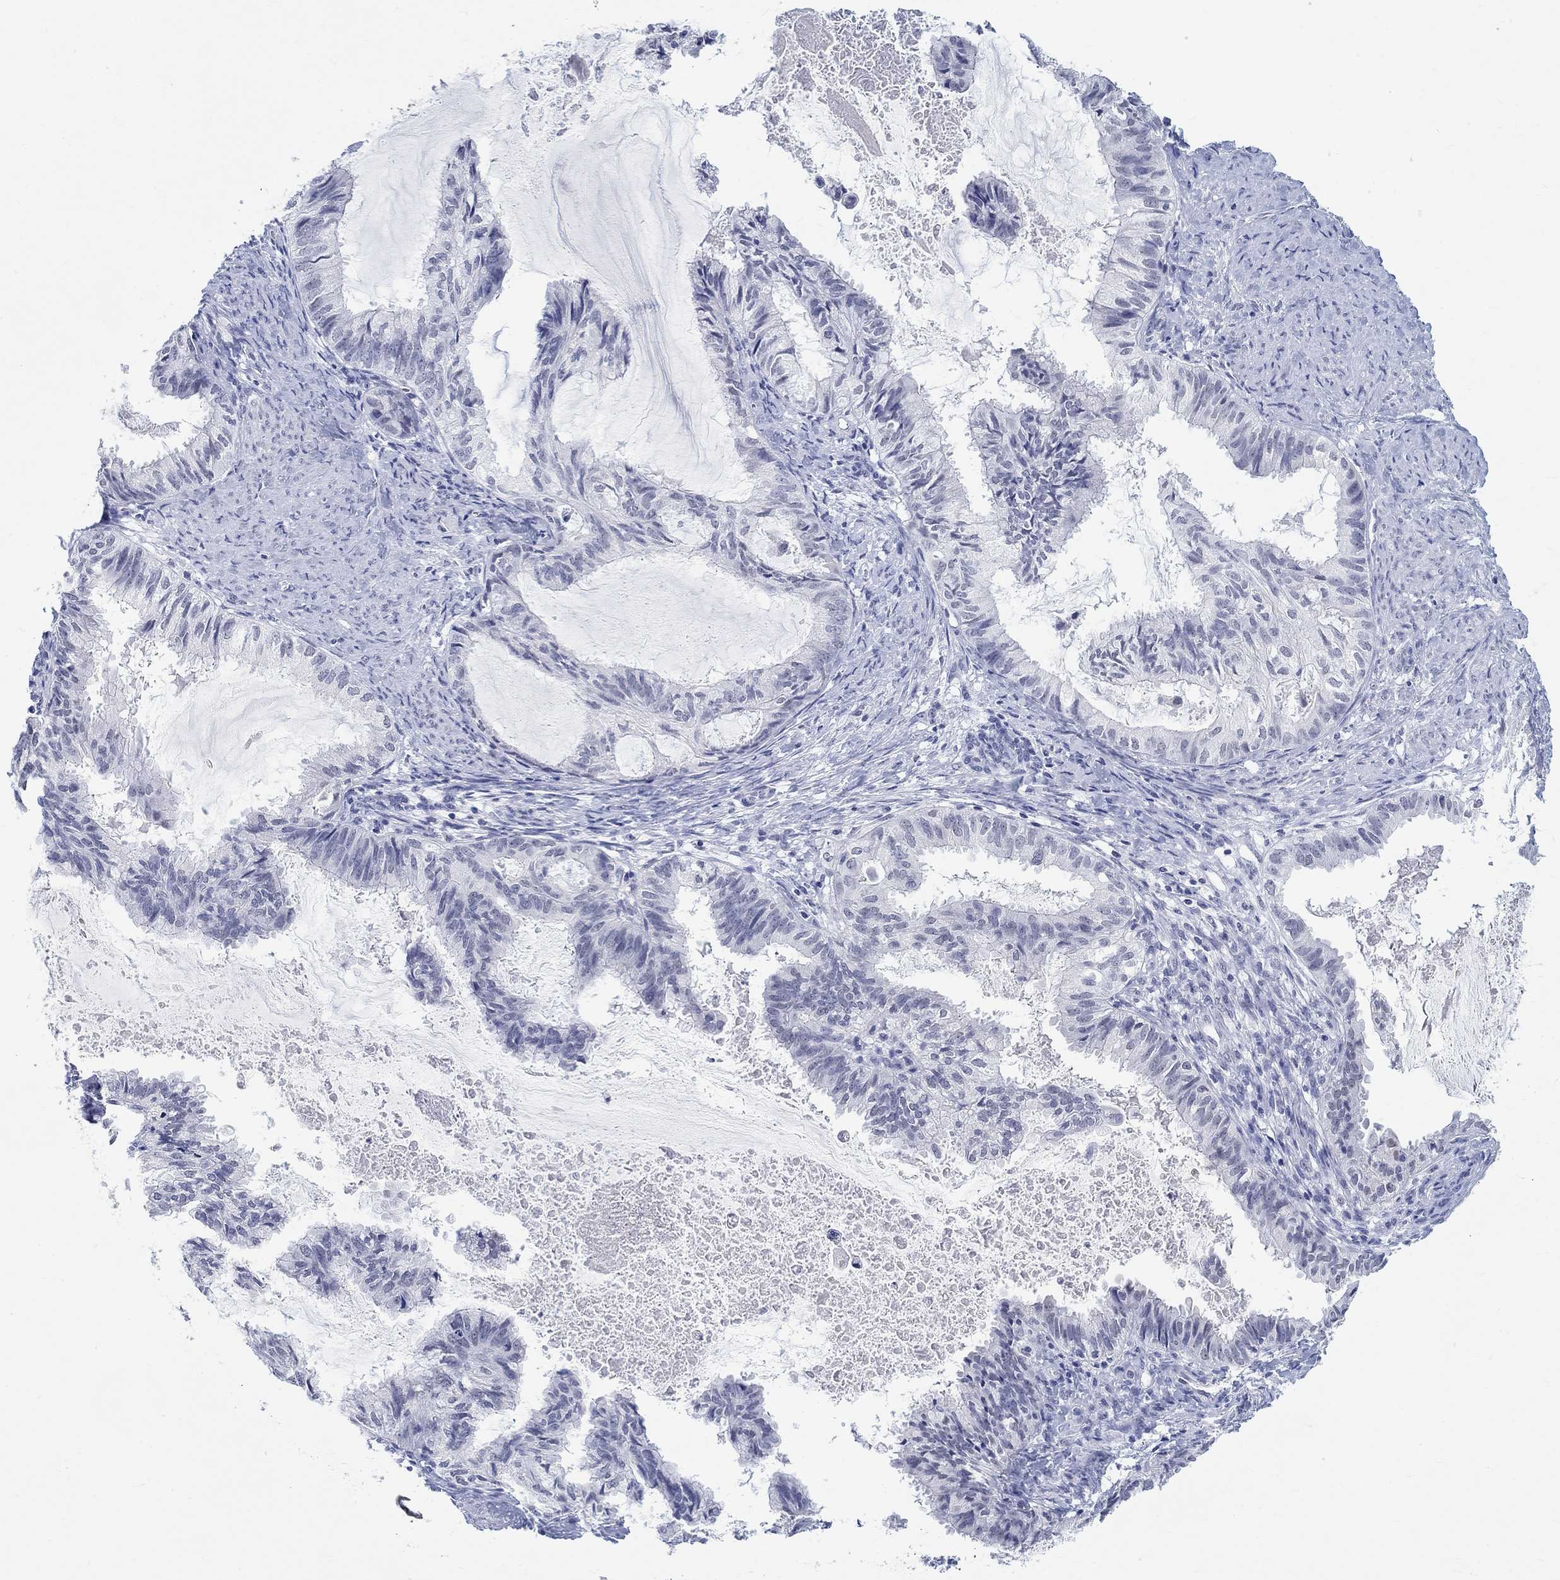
{"staining": {"intensity": "negative", "quantity": "none", "location": "none"}, "tissue": "endometrial cancer", "cell_type": "Tumor cells", "image_type": "cancer", "snomed": [{"axis": "morphology", "description": "Adenocarcinoma, NOS"}, {"axis": "topography", "description": "Endometrium"}], "caption": "High magnification brightfield microscopy of endometrial cancer stained with DAB (brown) and counterstained with hematoxylin (blue): tumor cells show no significant positivity.", "gene": "ANKS1B", "patient": {"sex": "female", "age": 86}}